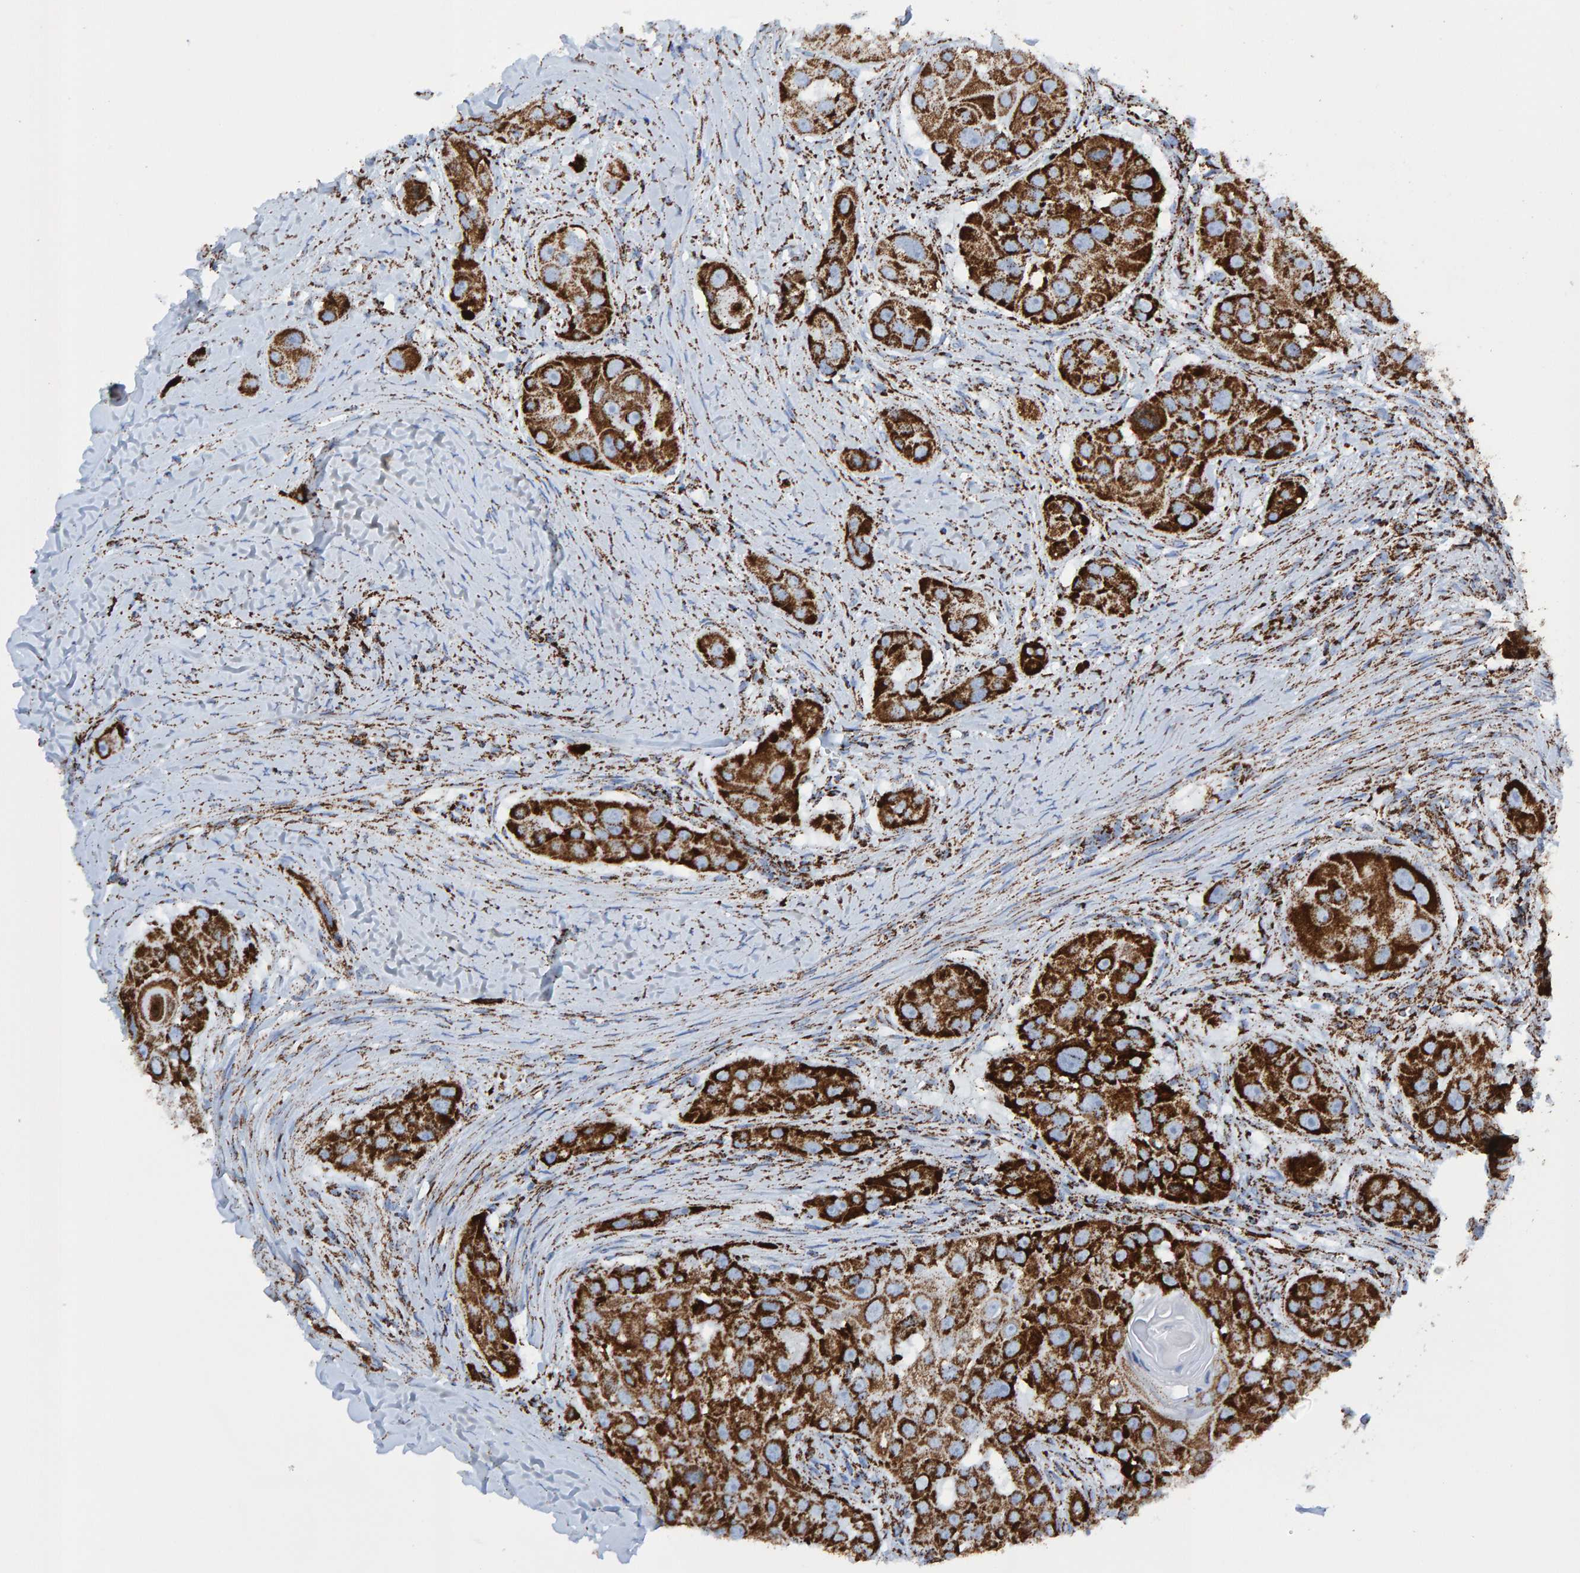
{"staining": {"intensity": "strong", "quantity": ">75%", "location": "cytoplasmic/membranous"}, "tissue": "head and neck cancer", "cell_type": "Tumor cells", "image_type": "cancer", "snomed": [{"axis": "morphology", "description": "Normal tissue, NOS"}, {"axis": "morphology", "description": "Squamous cell carcinoma, NOS"}, {"axis": "topography", "description": "Skeletal muscle"}, {"axis": "topography", "description": "Head-Neck"}], "caption": "Immunohistochemical staining of human squamous cell carcinoma (head and neck) exhibits high levels of strong cytoplasmic/membranous positivity in about >75% of tumor cells.", "gene": "ENSG00000262660", "patient": {"sex": "male", "age": 51}}